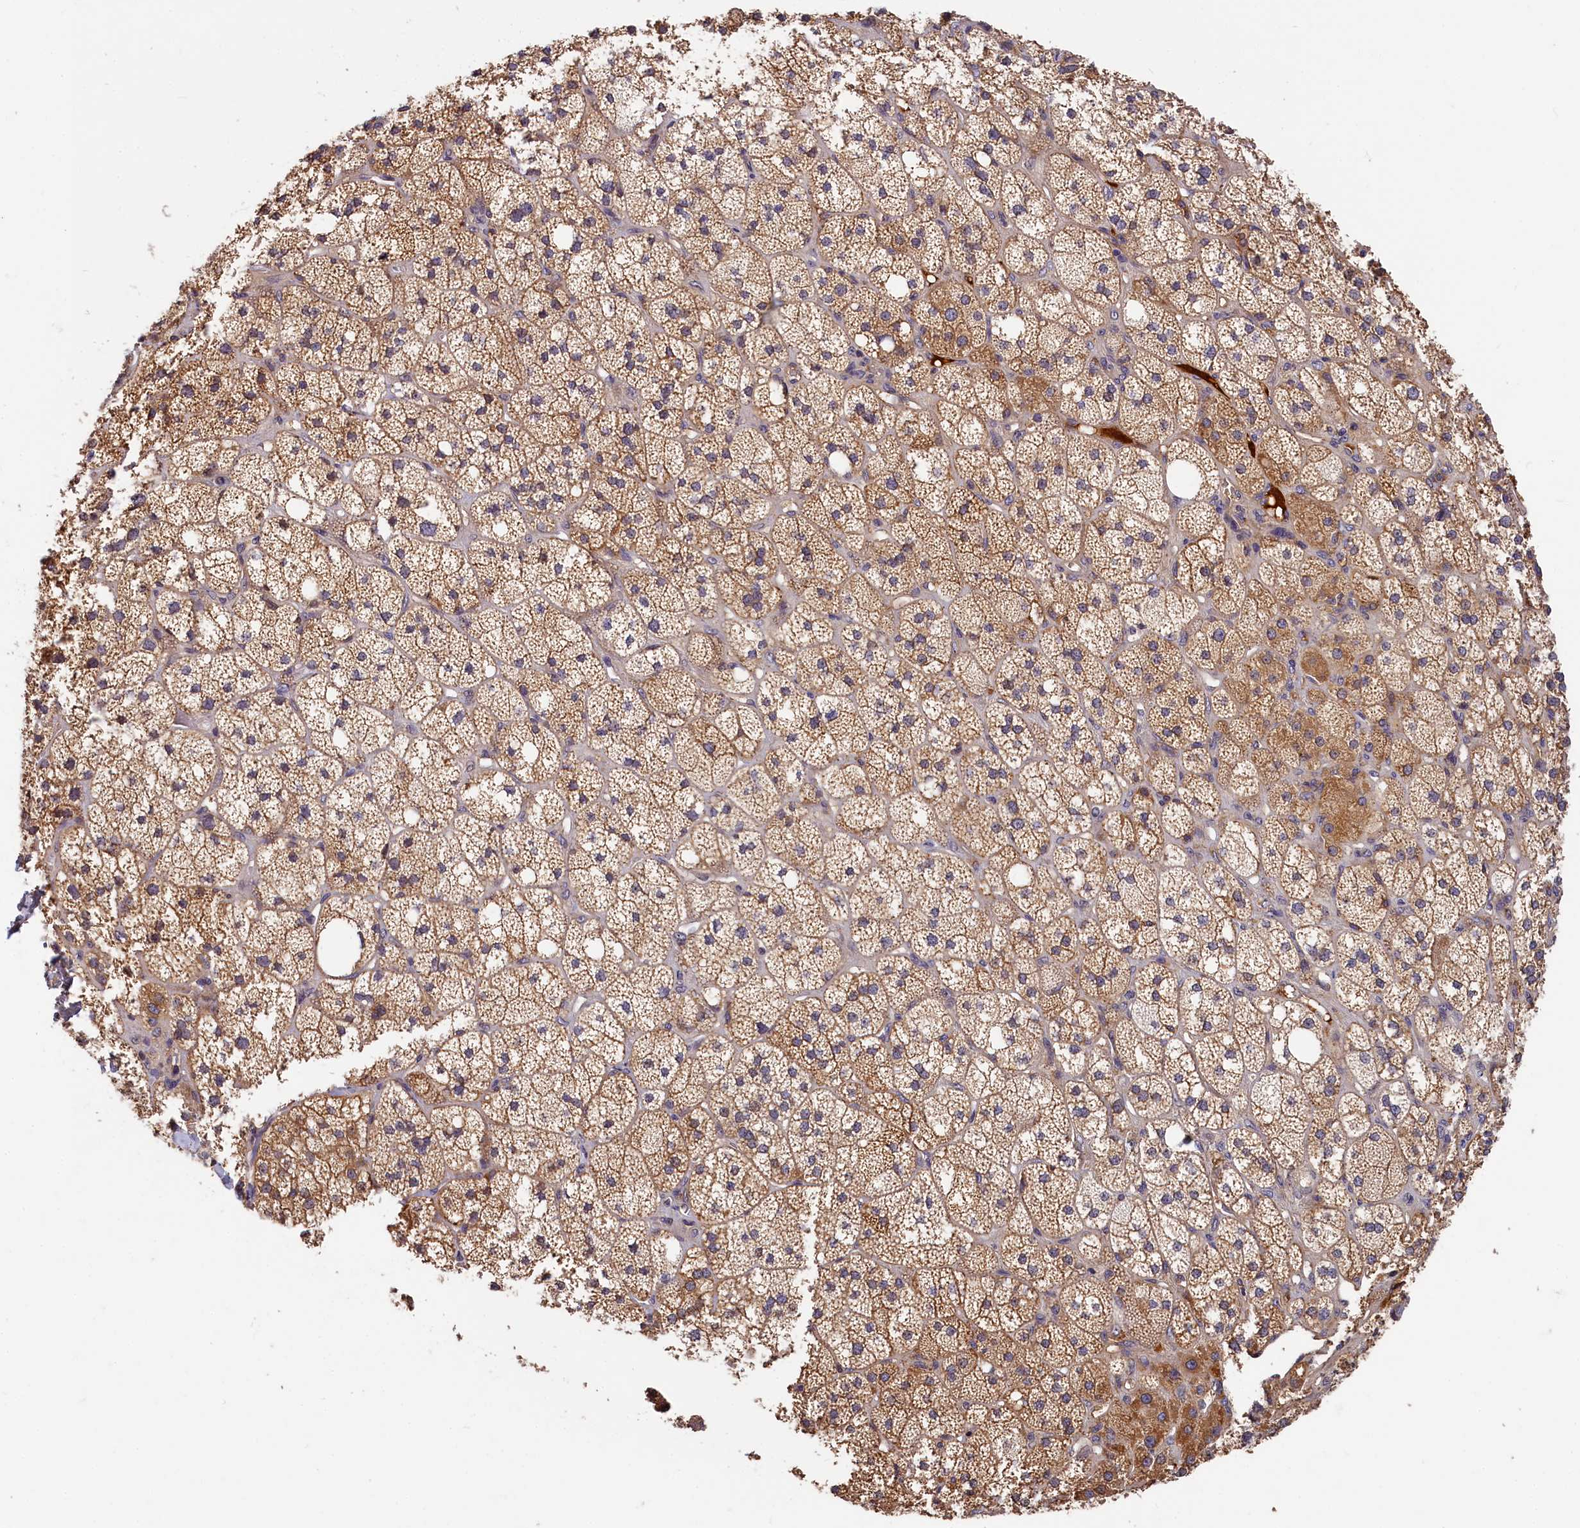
{"staining": {"intensity": "moderate", "quantity": ">75%", "location": "cytoplasmic/membranous"}, "tissue": "adrenal gland", "cell_type": "Glandular cells", "image_type": "normal", "snomed": [{"axis": "morphology", "description": "Normal tissue, NOS"}, {"axis": "topography", "description": "Adrenal gland"}], "caption": "Protein staining of benign adrenal gland demonstrates moderate cytoplasmic/membranous staining in approximately >75% of glandular cells.", "gene": "ITIH1", "patient": {"sex": "male", "age": 61}}